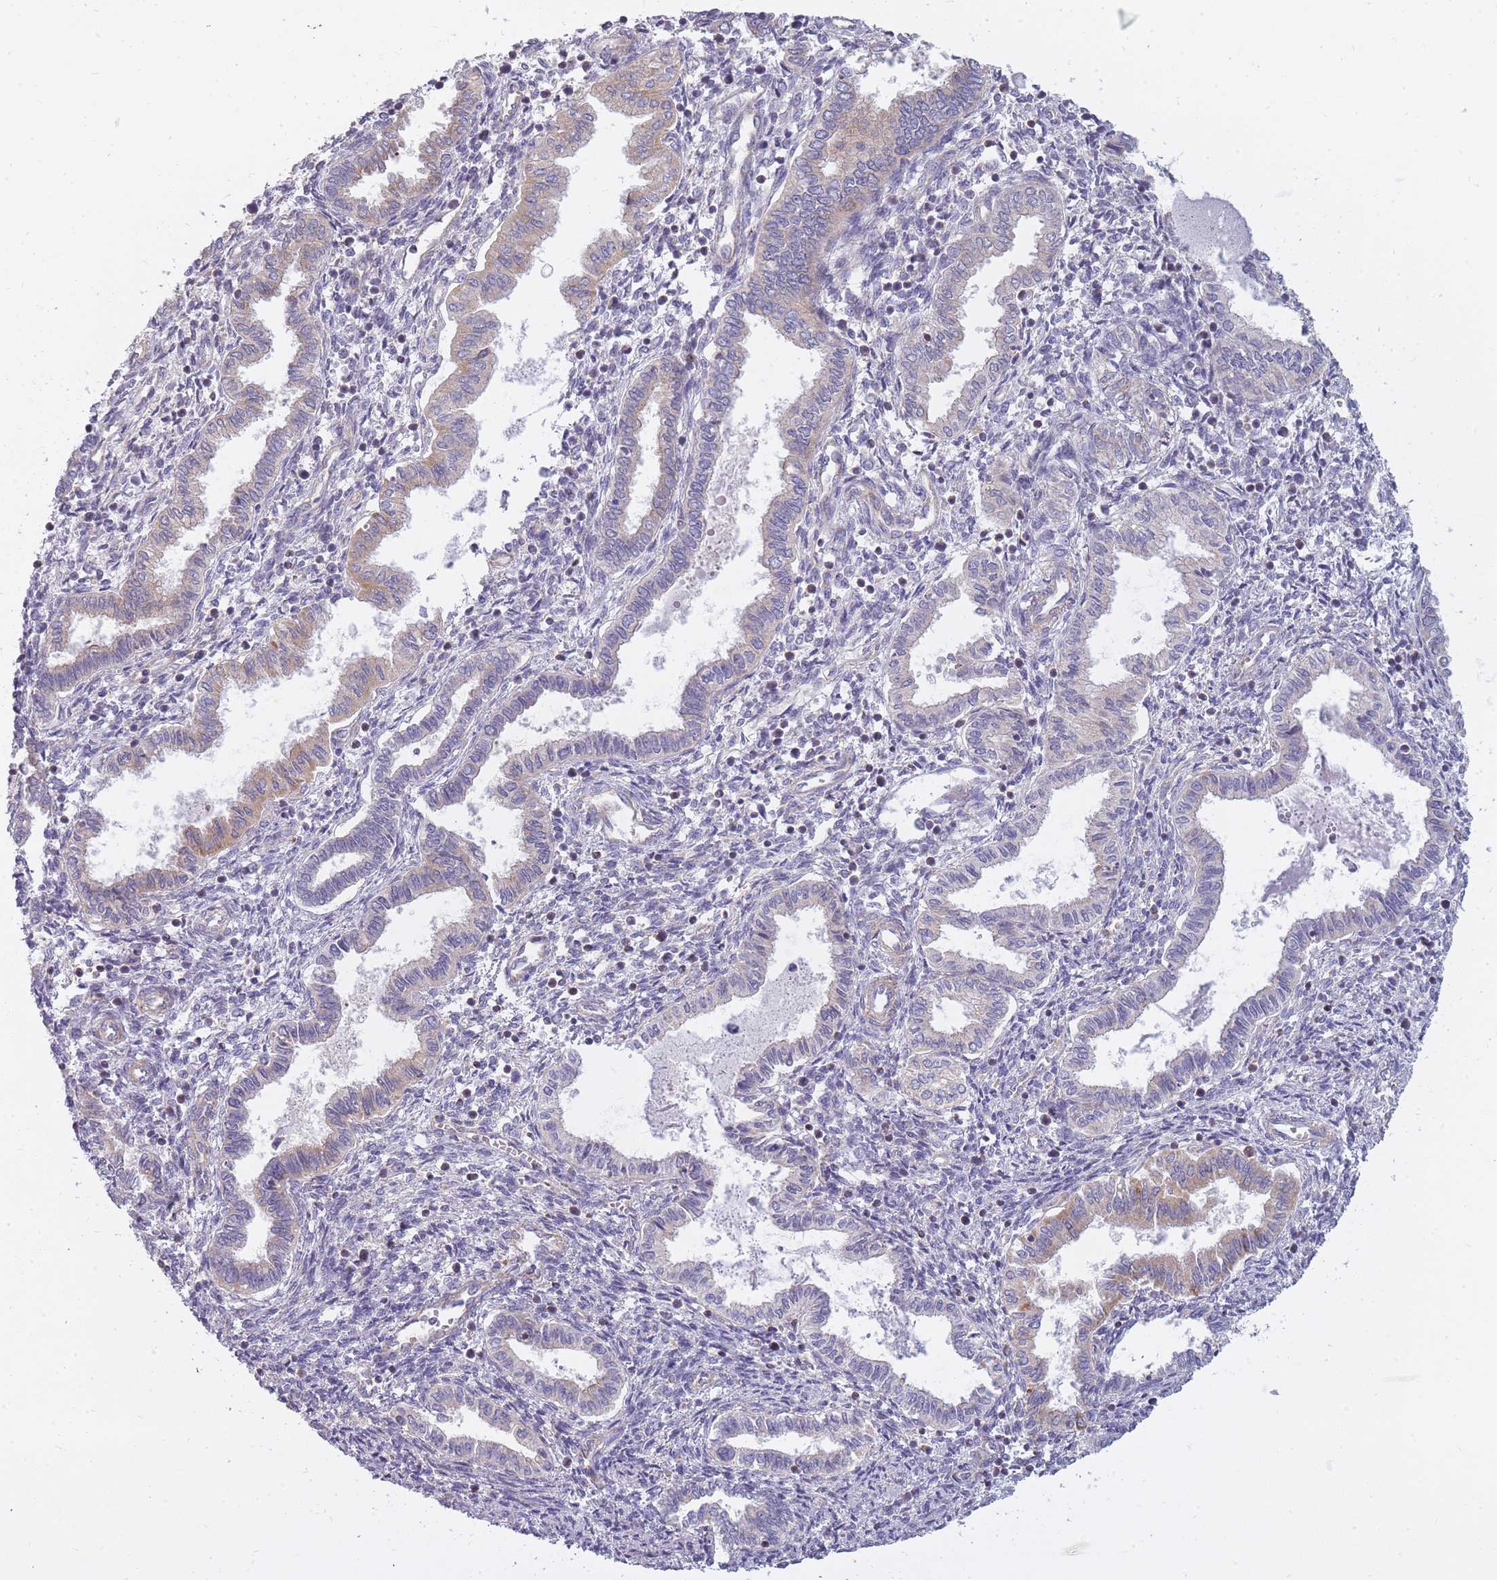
{"staining": {"intensity": "moderate", "quantity": "<25%", "location": "cytoplasmic/membranous"}, "tissue": "endometrium", "cell_type": "Cells in endometrial stroma", "image_type": "normal", "snomed": [{"axis": "morphology", "description": "Normal tissue, NOS"}, {"axis": "topography", "description": "Endometrium"}], "caption": "A brown stain highlights moderate cytoplasmic/membranous positivity of a protein in cells in endometrial stroma of normal endometrium. (DAB IHC, brown staining for protein, blue staining for nuclei).", "gene": "ALKBH4", "patient": {"sex": "female", "age": 37}}